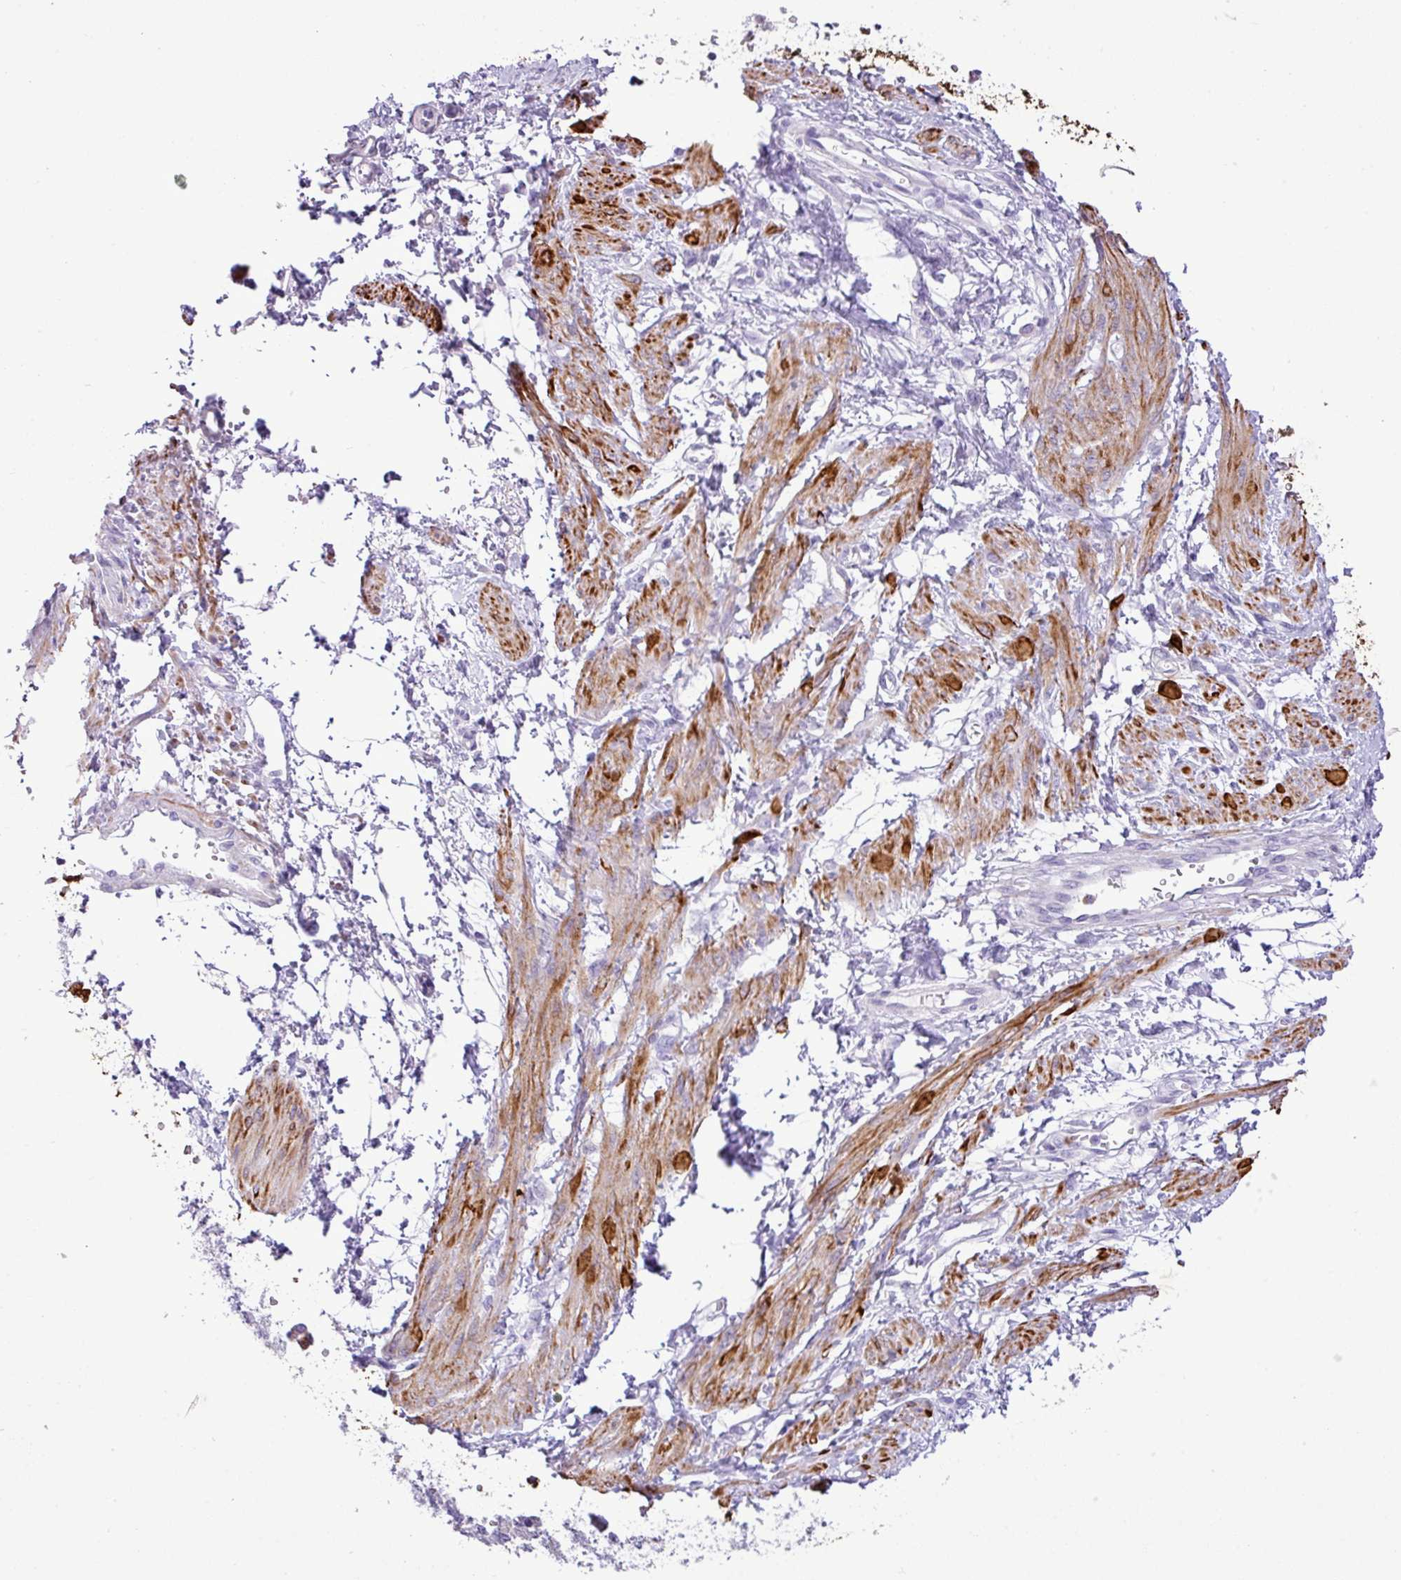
{"staining": {"intensity": "strong", "quantity": ">75%", "location": "cytoplasmic/membranous"}, "tissue": "smooth muscle", "cell_type": "Smooth muscle cells", "image_type": "normal", "snomed": [{"axis": "morphology", "description": "Normal tissue, NOS"}, {"axis": "topography", "description": "Smooth muscle"}, {"axis": "topography", "description": "Uterus"}], "caption": "The histopathology image displays immunohistochemical staining of unremarkable smooth muscle. There is strong cytoplasmic/membranous expression is present in approximately >75% of smooth muscle cells.", "gene": "ZSCAN5A", "patient": {"sex": "female", "age": 39}}